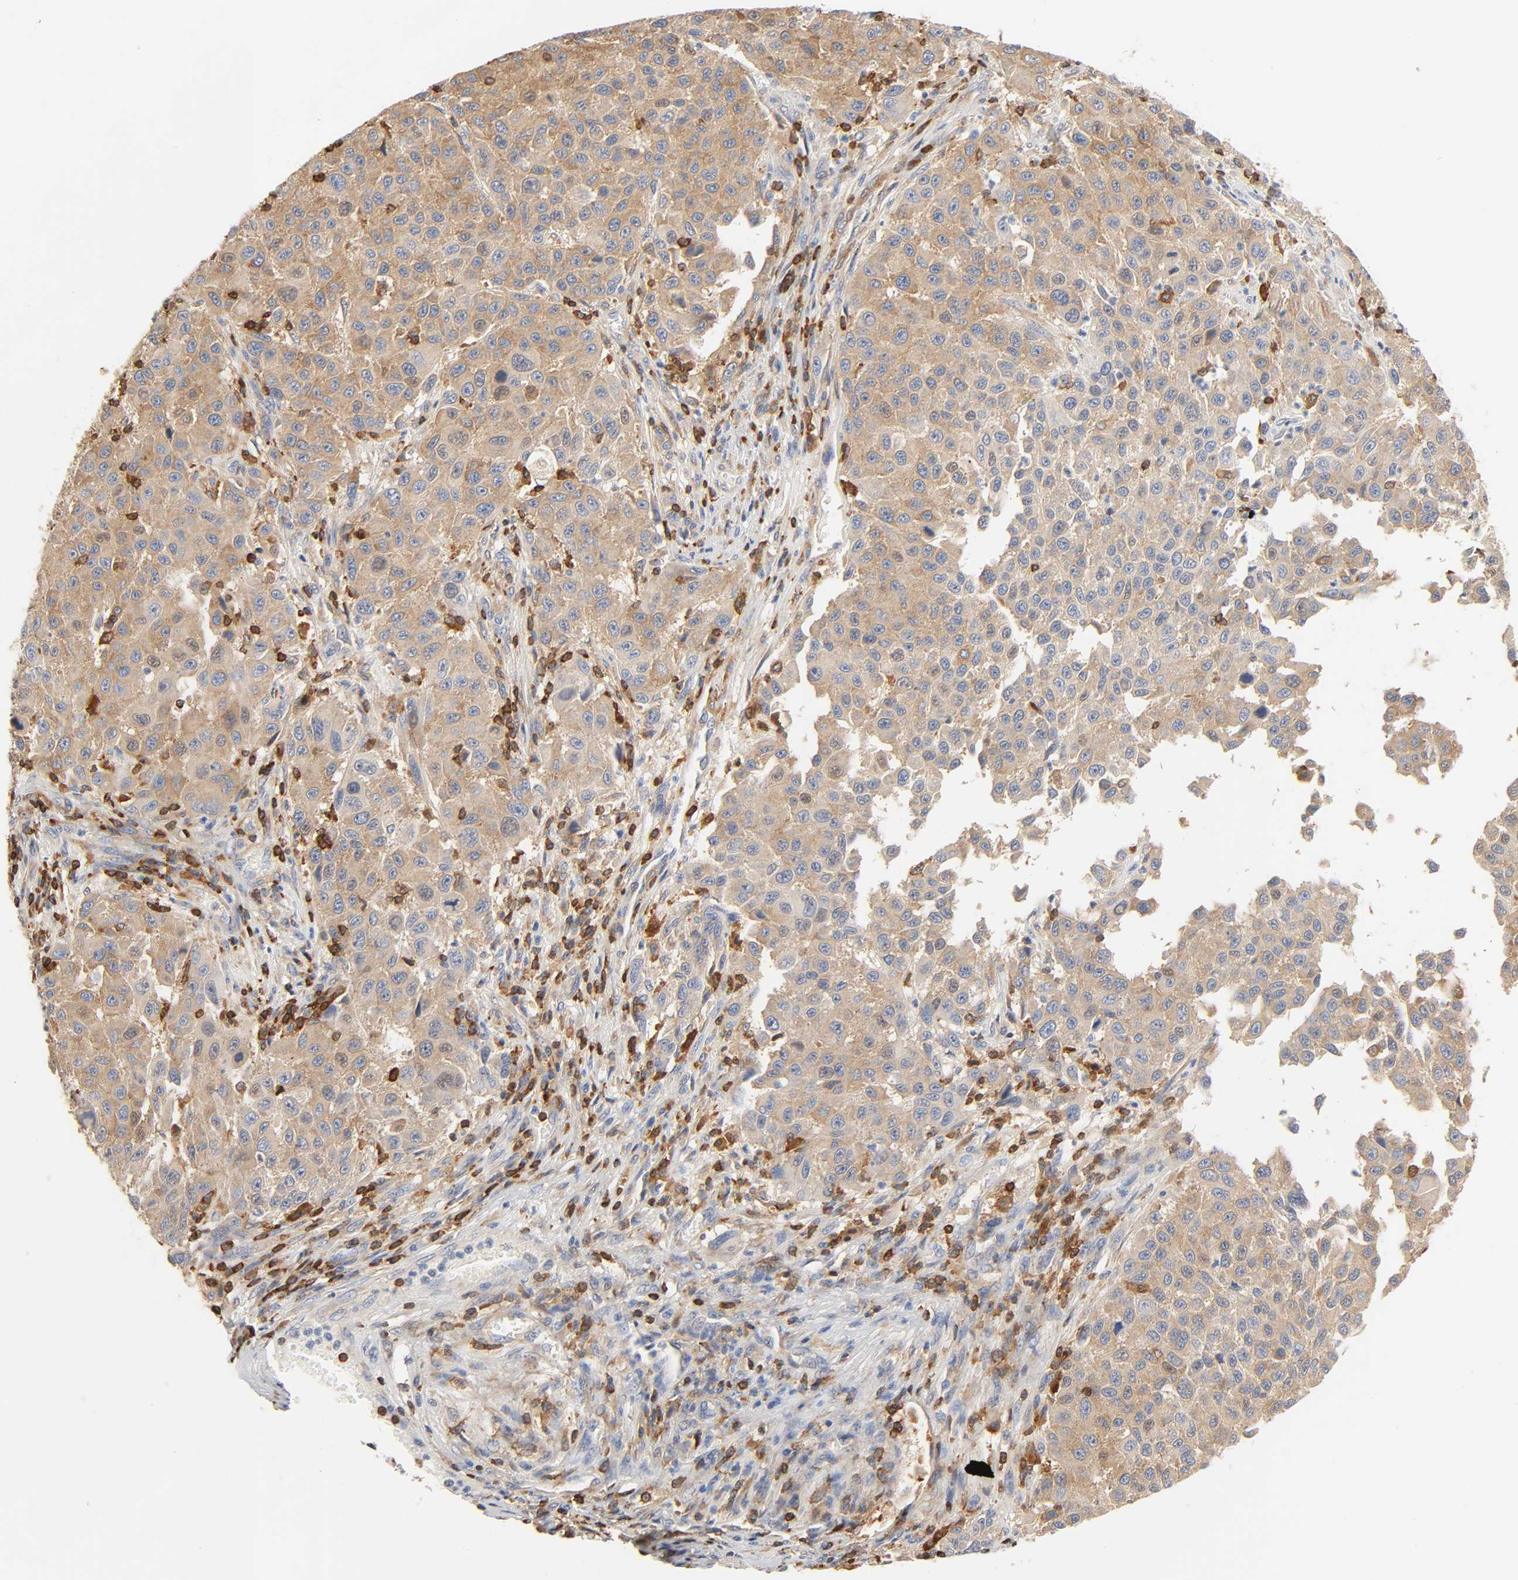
{"staining": {"intensity": "moderate", "quantity": ">75%", "location": "cytoplasmic/membranous"}, "tissue": "melanoma", "cell_type": "Tumor cells", "image_type": "cancer", "snomed": [{"axis": "morphology", "description": "Malignant melanoma, Metastatic site"}, {"axis": "topography", "description": "Lymph node"}], "caption": "Protein staining exhibits moderate cytoplasmic/membranous staining in about >75% of tumor cells in malignant melanoma (metastatic site).", "gene": "BIN1", "patient": {"sex": "male", "age": 61}}